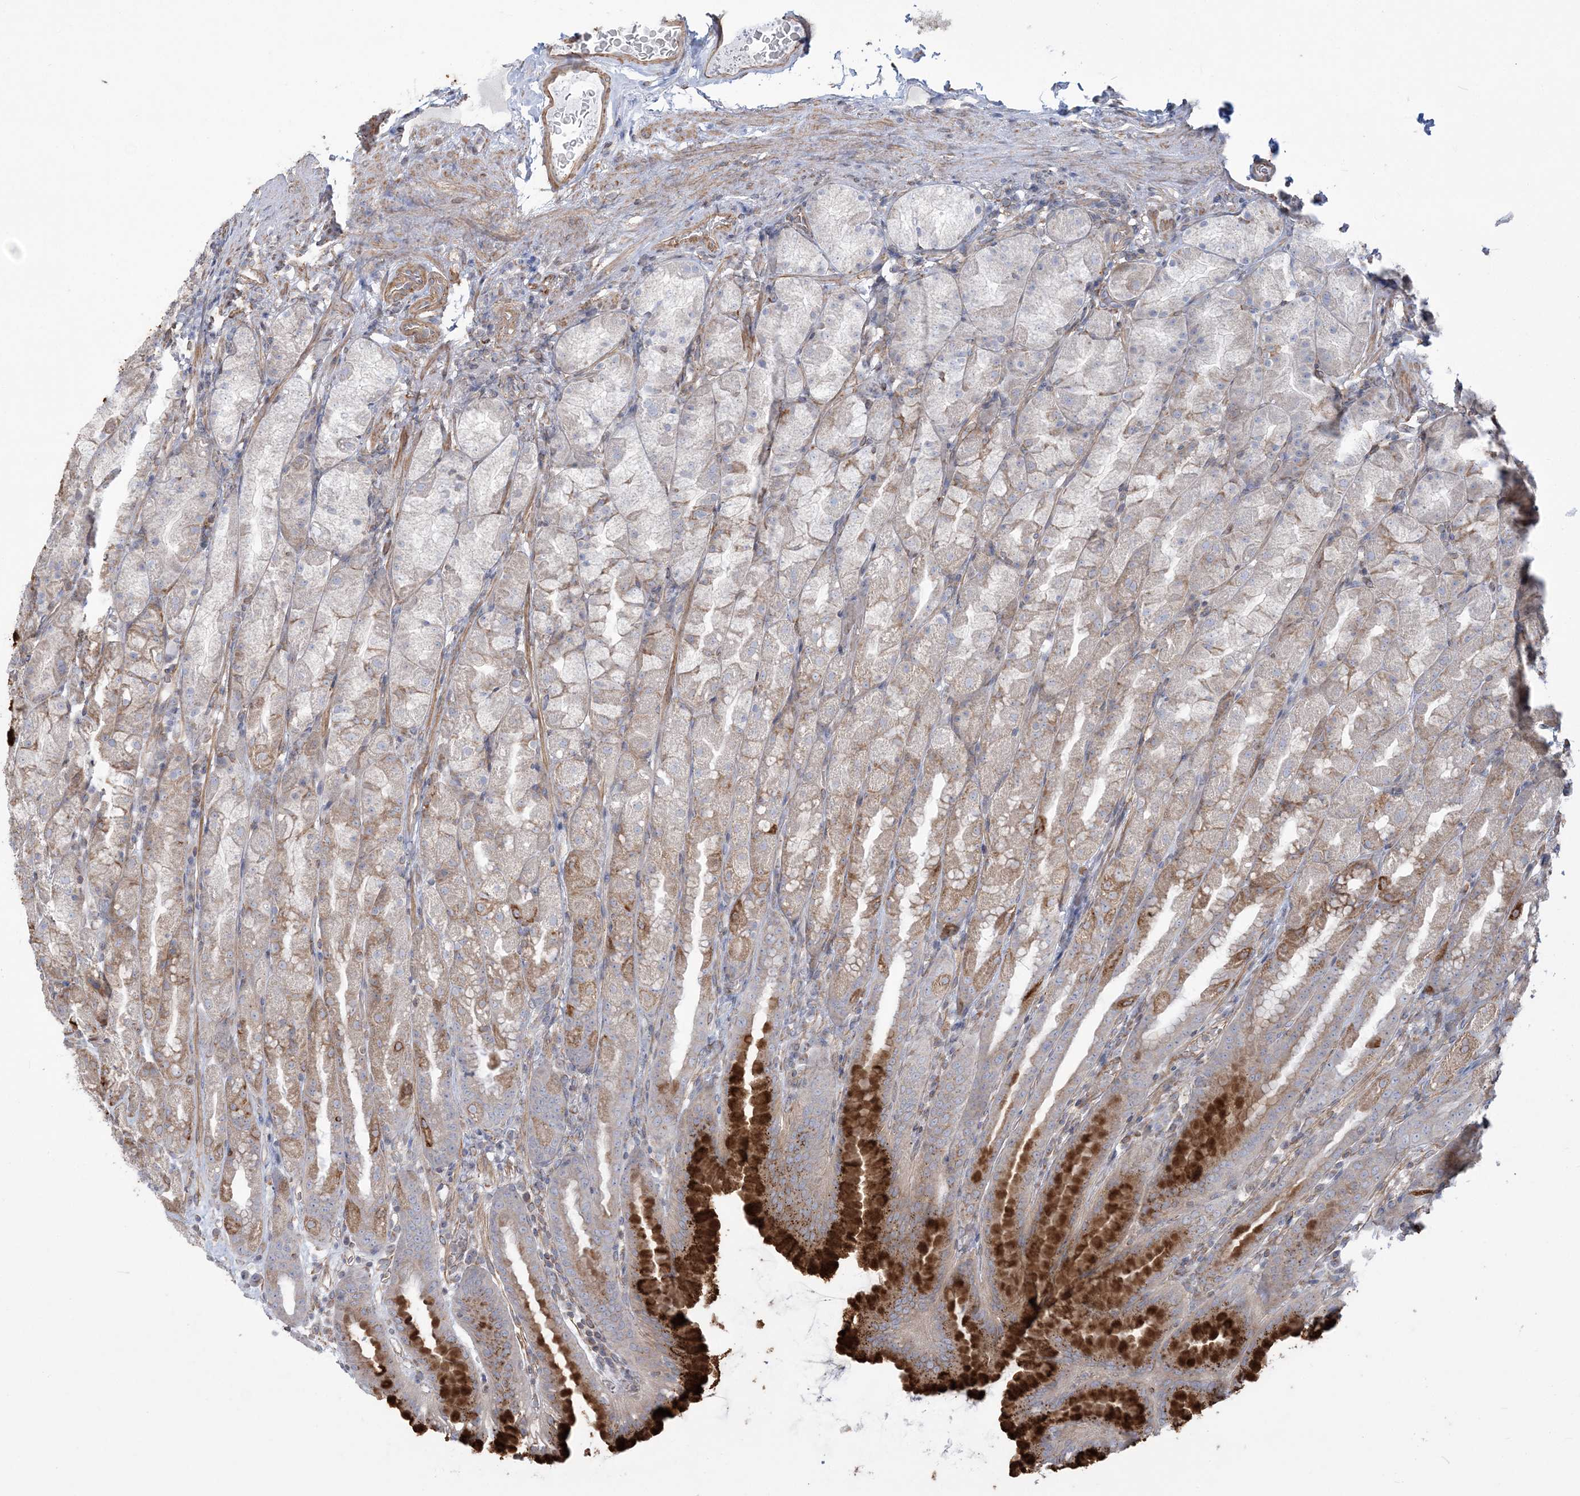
{"staining": {"intensity": "strong", "quantity": "<25%", "location": "cytoplasmic/membranous"}, "tissue": "stomach", "cell_type": "Glandular cells", "image_type": "normal", "snomed": [{"axis": "morphology", "description": "Normal tissue, NOS"}, {"axis": "topography", "description": "Stomach, upper"}], "caption": "Unremarkable stomach was stained to show a protein in brown. There is medium levels of strong cytoplasmic/membranous staining in about <25% of glandular cells.", "gene": "ZNF821", "patient": {"sex": "male", "age": 68}}